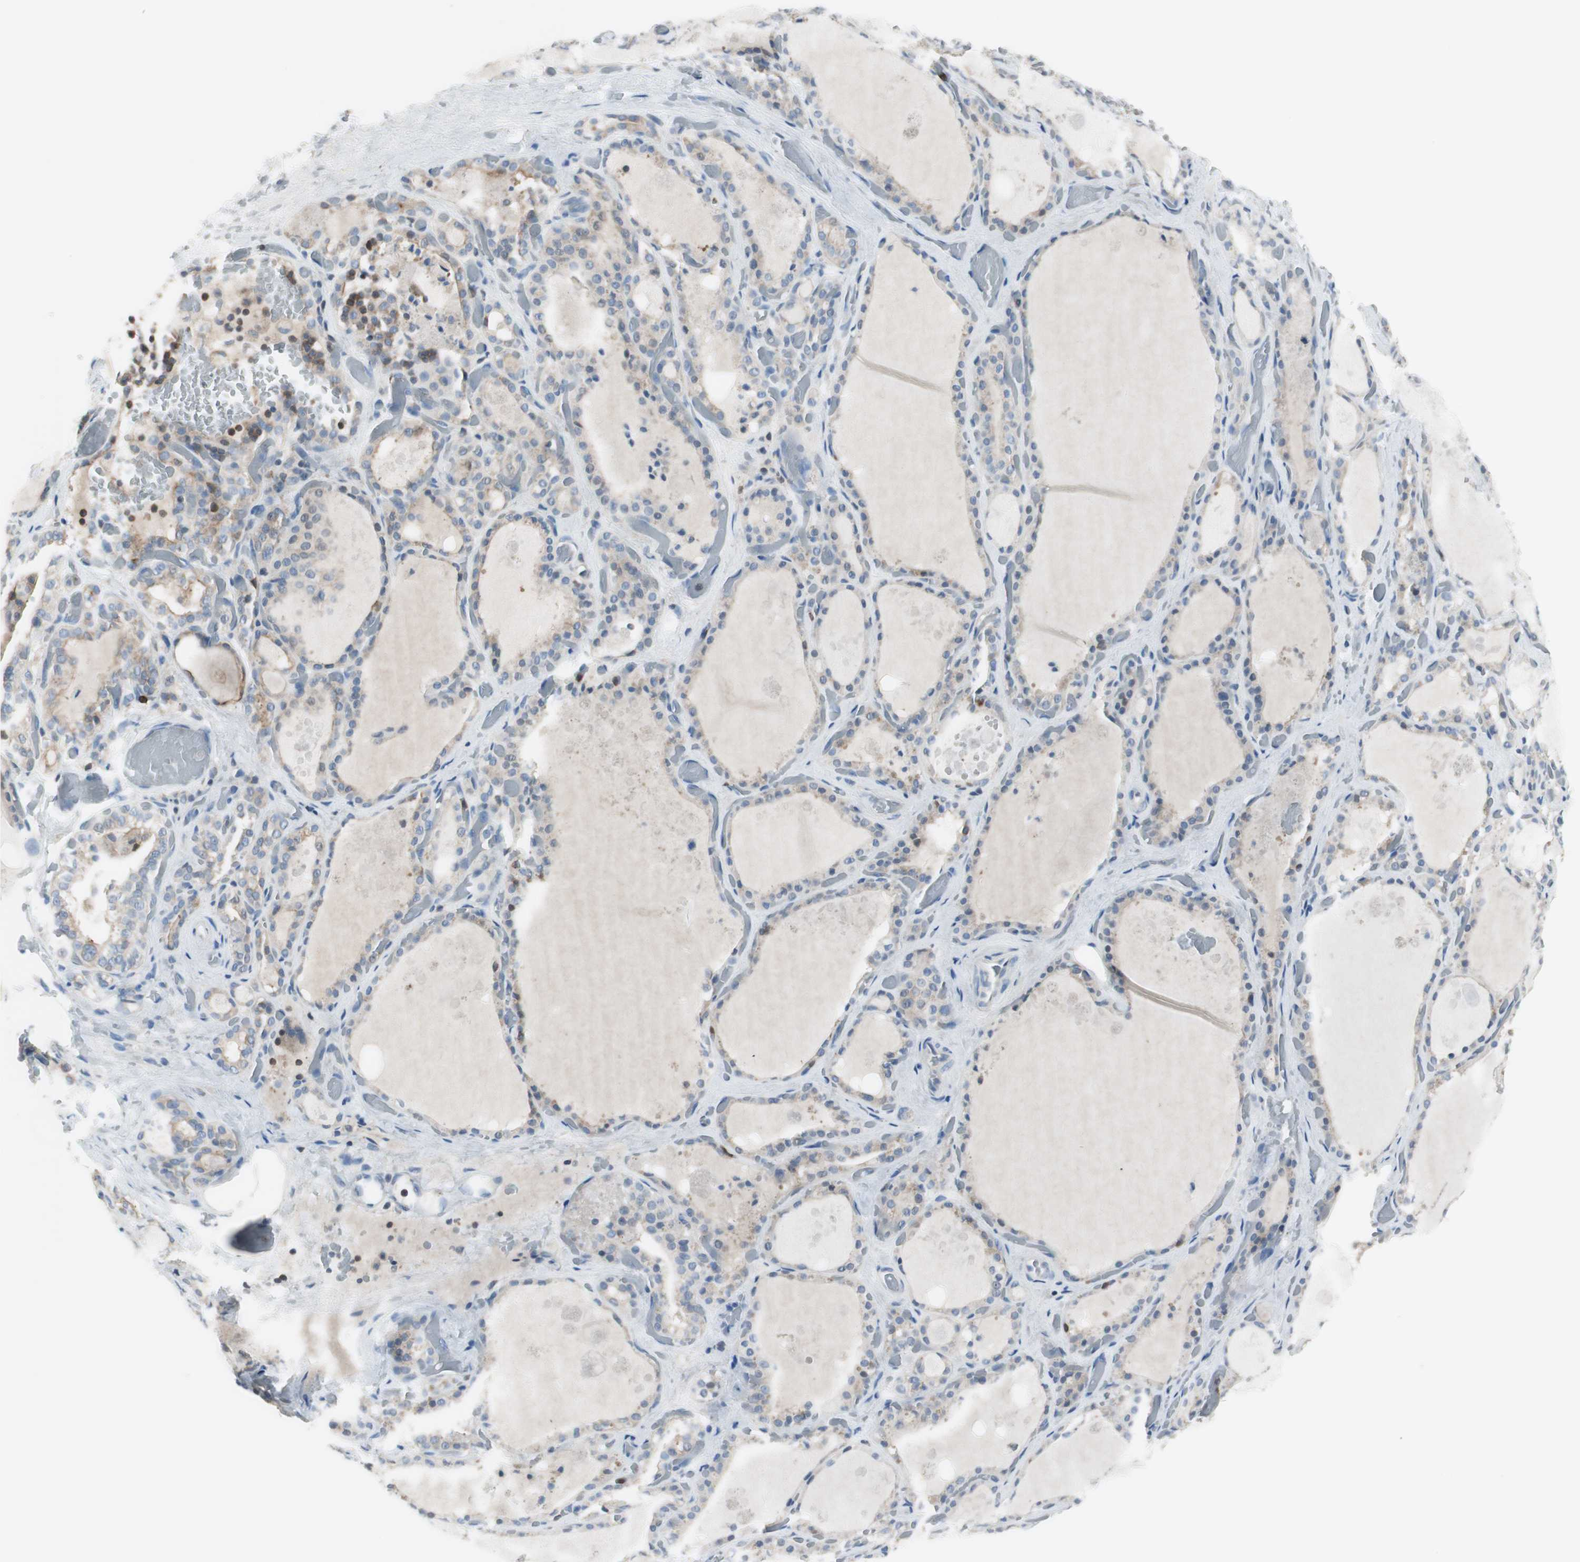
{"staining": {"intensity": "weak", "quantity": "25%-75%", "location": "cytoplasmic/membranous"}, "tissue": "thyroid gland", "cell_type": "Glandular cells", "image_type": "normal", "snomed": [{"axis": "morphology", "description": "Normal tissue, NOS"}, {"axis": "topography", "description": "Thyroid gland"}], "caption": "Glandular cells reveal low levels of weak cytoplasmic/membranous staining in approximately 25%-75% of cells in benign human thyroid gland.", "gene": "SLC9A3R1", "patient": {"sex": "male", "age": 61}}